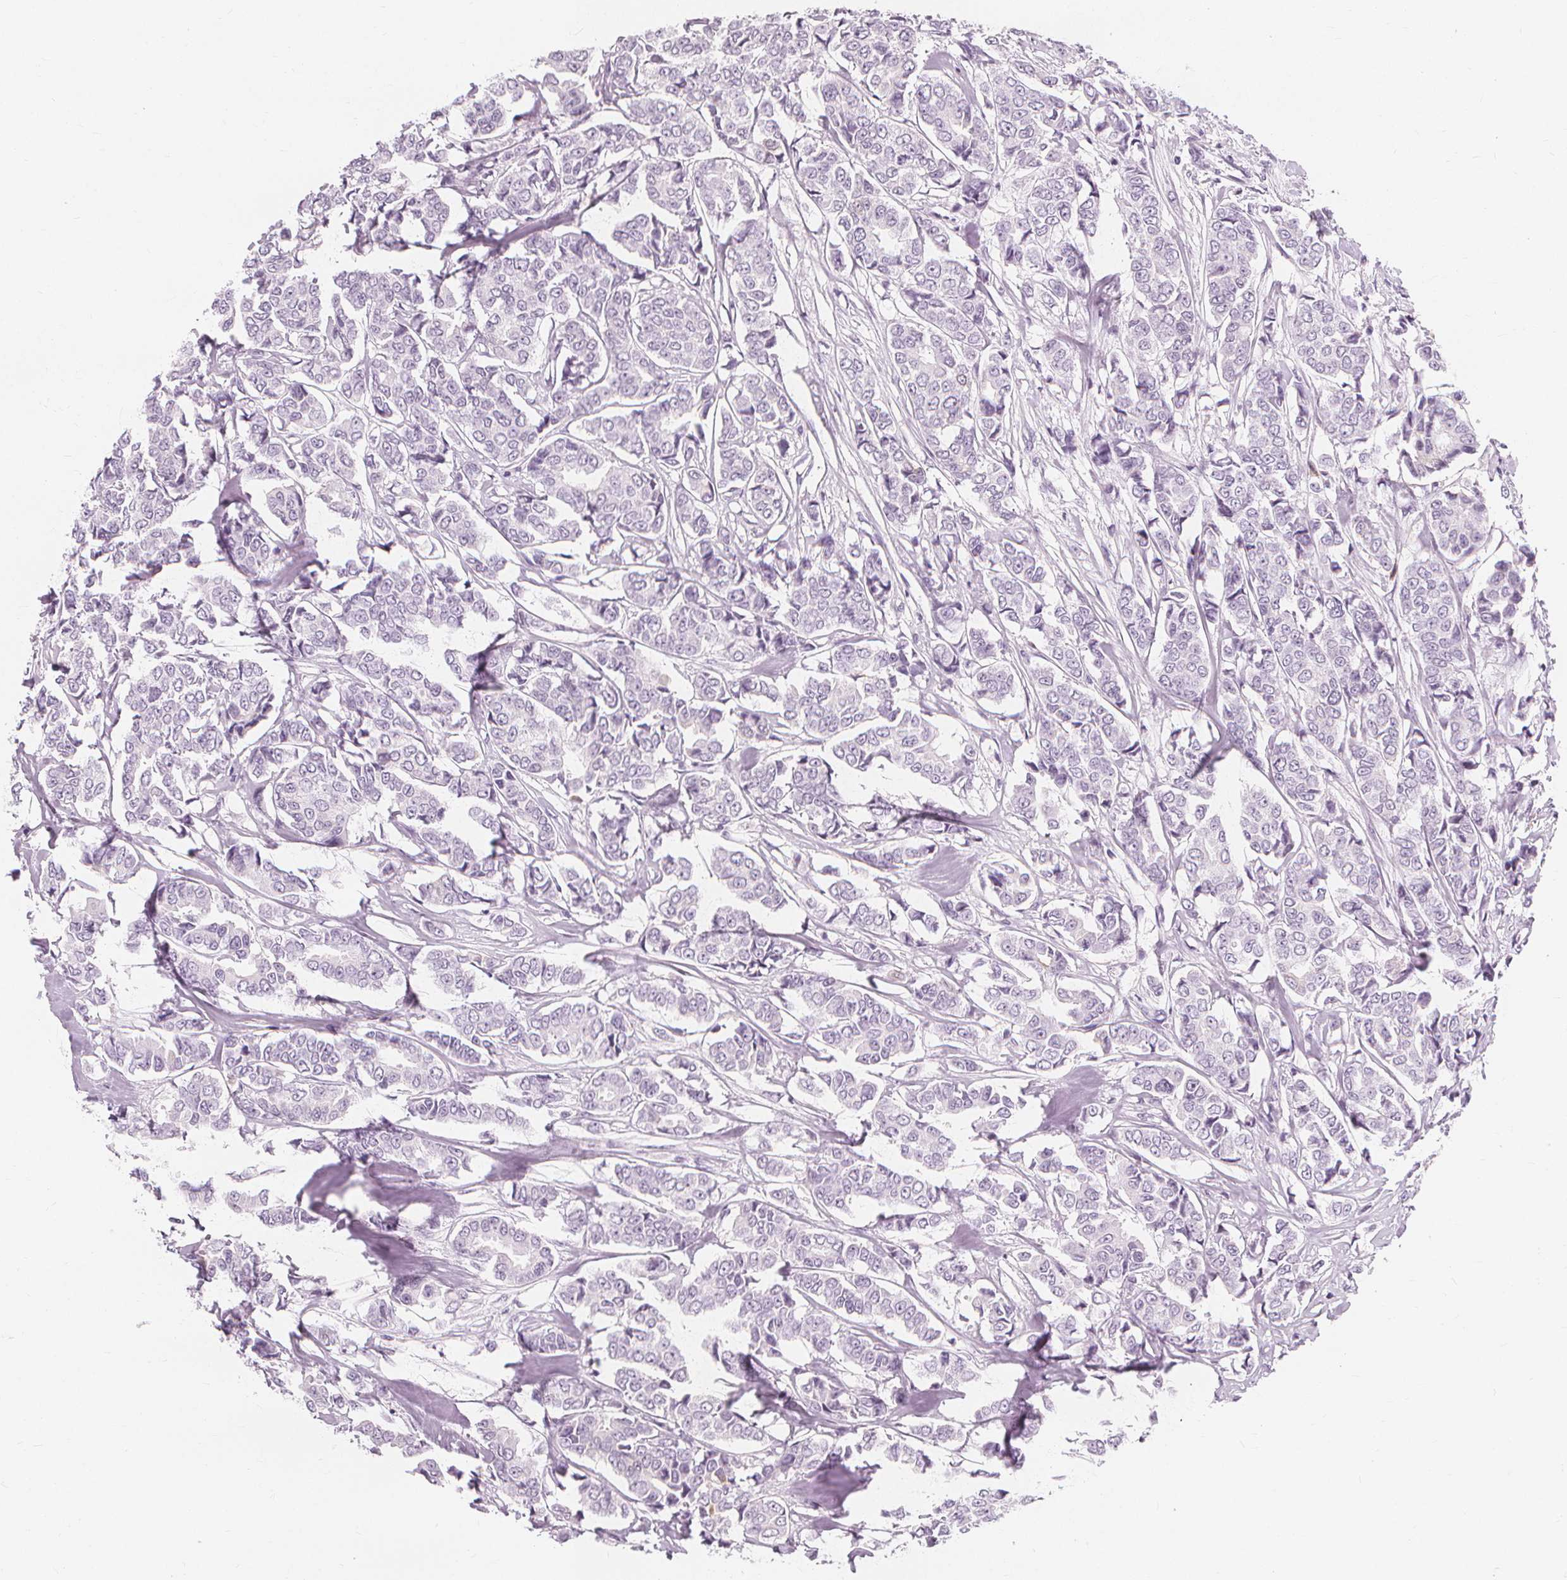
{"staining": {"intensity": "negative", "quantity": "none", "location": "none"}, "tissue": "breast cancer", "cell_type": "Tumor cells", "image_type": "cancer", "snomed": [{"axis": "morphology", "description": "Duct carcinoma"}, {"axis": "topography", "description": "Breast"}], "caption": "Micrograph shows no significant protein positivity in tumor cells of breast cancer (infiltrating ductal carcinoma).", "gene": "TFF1", "patient": {"sex": "female", "age": 94}}